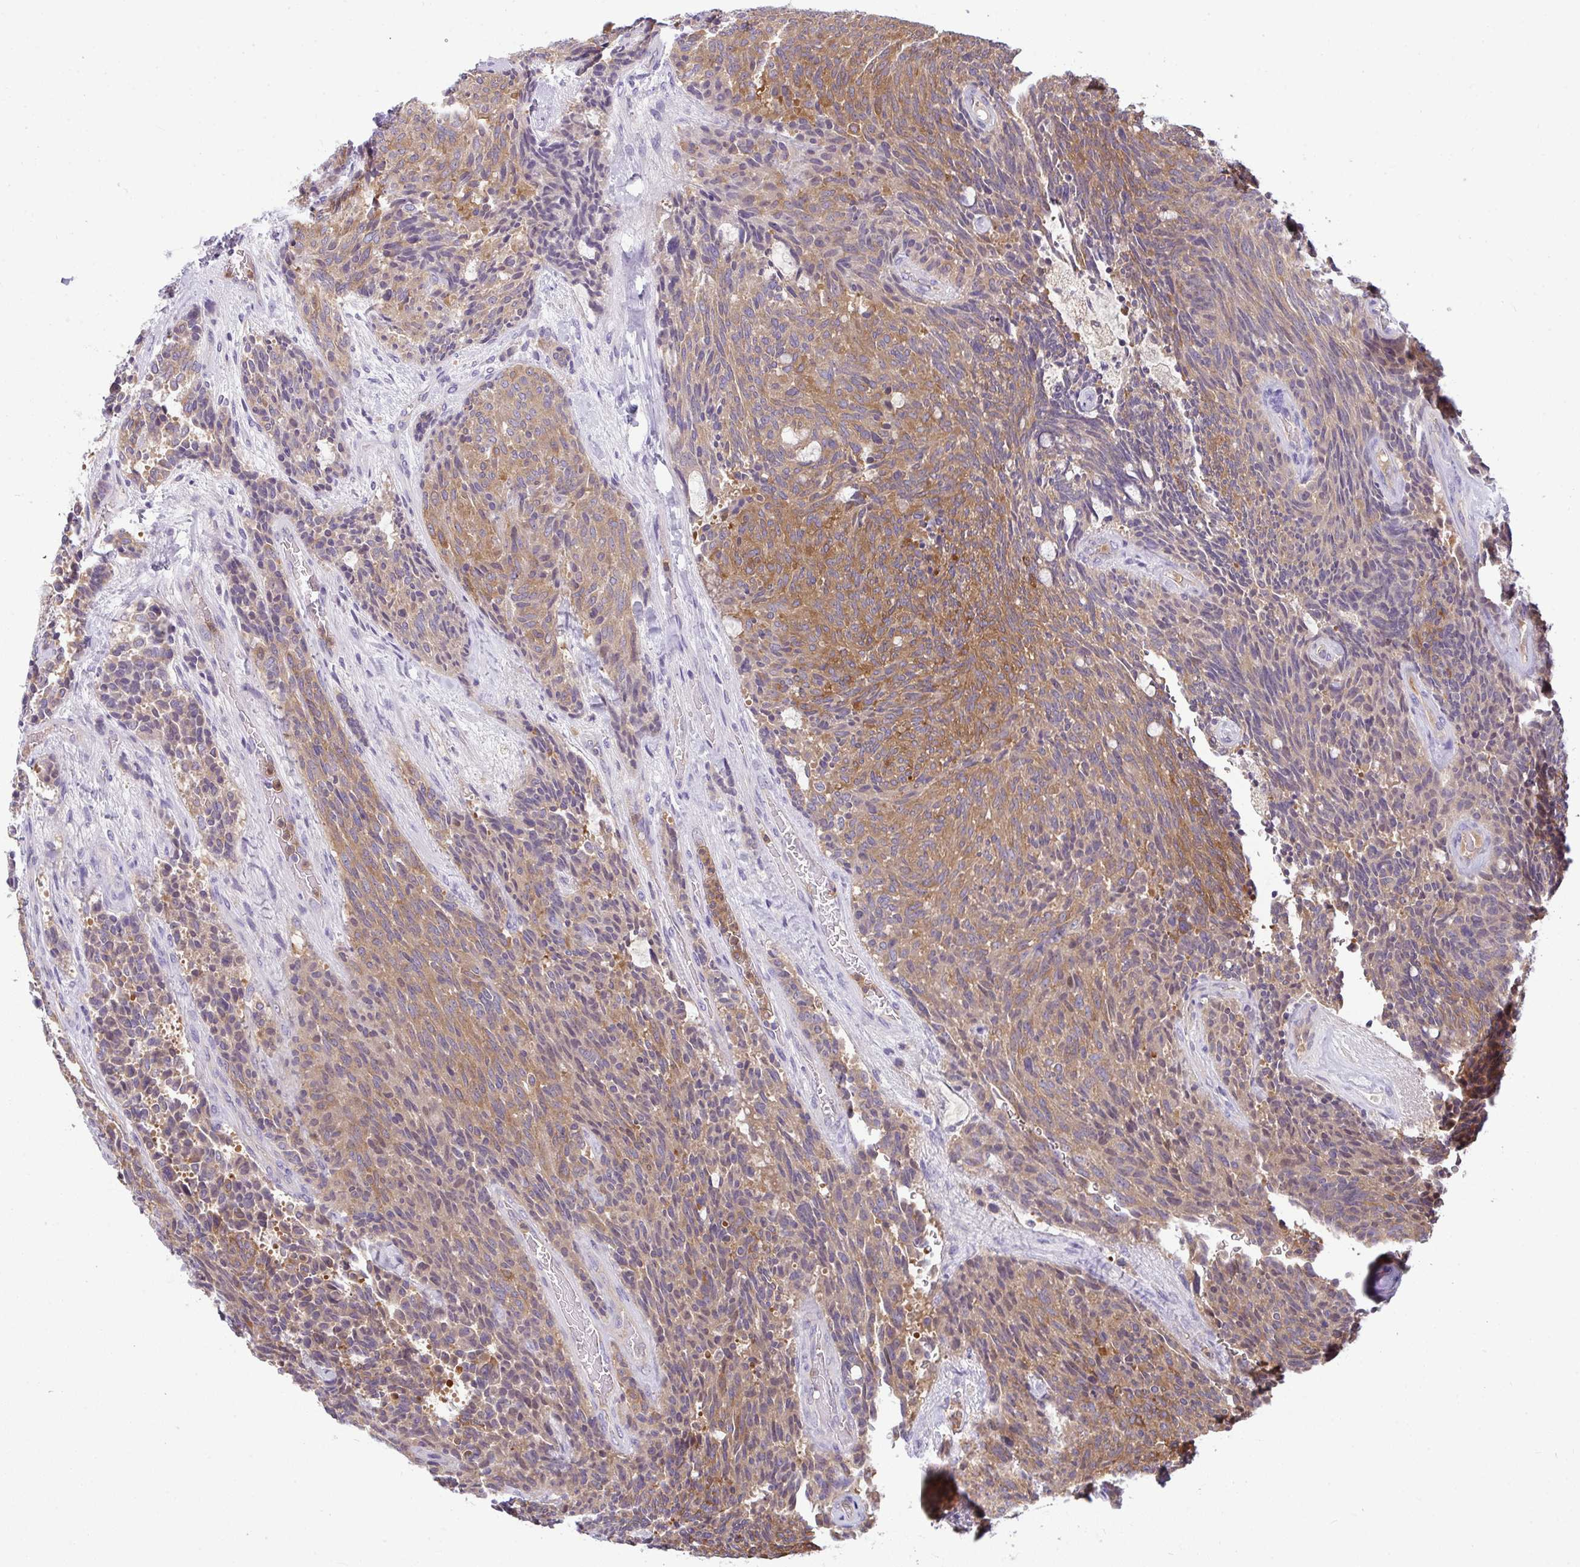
{"staining": {"intensity": "moderate", "quantity": ">75%", "location": "cytoplasmic/membranous"}, "tissue": "carcinoid", "cell_type": "Tumor cells", "image_type": "cancer", "snomed": [{"axis": "morphology", "description": "Carcinoid, malignant, NOS"}, {"axis": "topography", "description": "Pancreas"}], "caption": "Carcinoid (malignant) stained for a protein reveals moderate cytoplasmic/membranous positivity in tumor cells. The staining is performed using DAB (3,3'-diaminobenzidine) brown chromogen to label protein expression. The nuclei are counter-stained blue using hematoxylin.", "gene": "SLC30A6", "patient": {"sex": "female", "age": 54}}